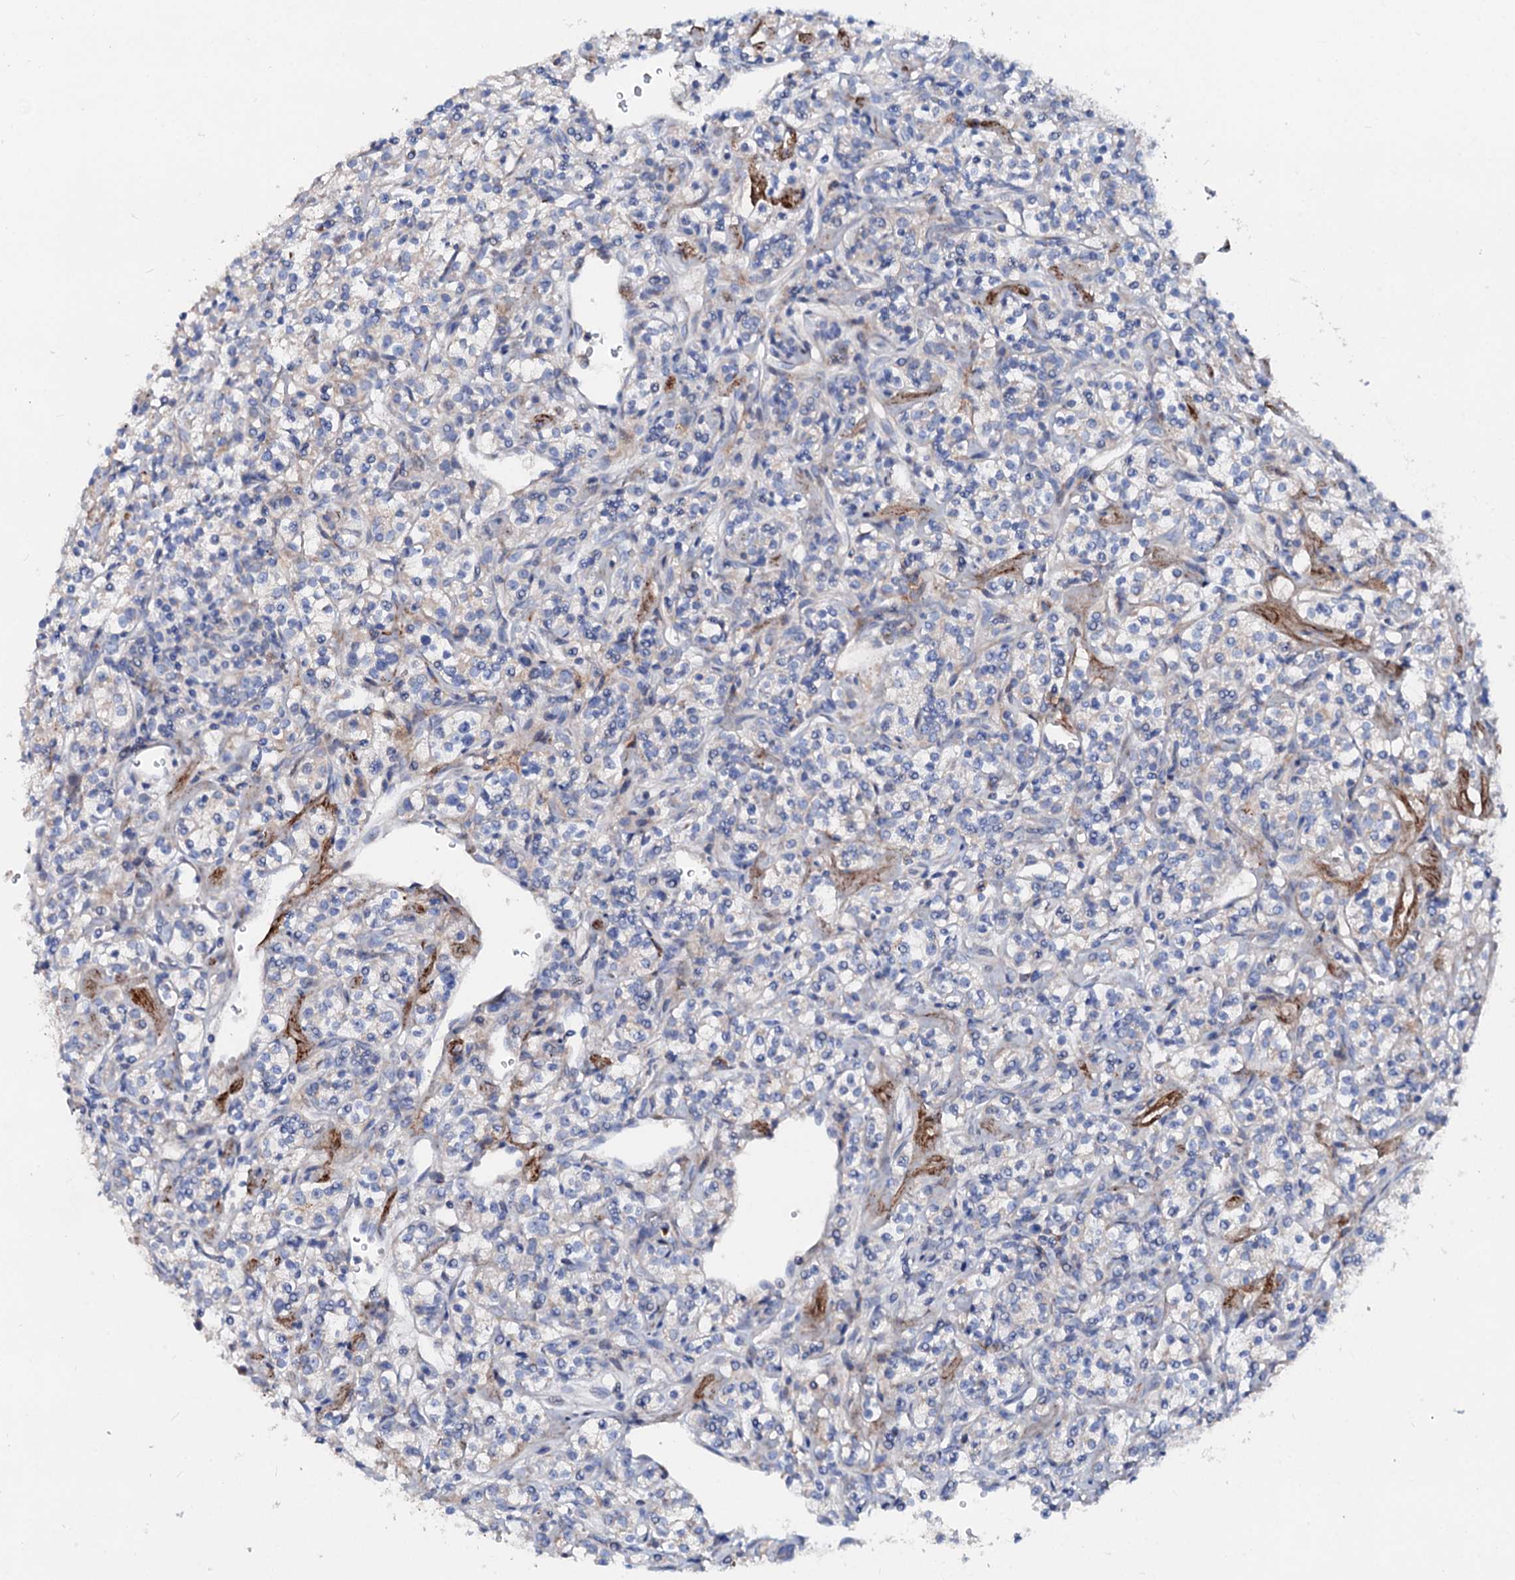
{"staining": {"intensity": "negative", "quantity": "none", "location": "none"}, "tissue": "renal cancer", "cell_type": "Tumor cells", "image_type": "cancer", "snomed": [{"axis": "morphology", "description": "Adenocarcinoma, NOS"}, {"axis": "topography", "description": "Kidney"}], "caption": "The photomicrograph displays no significant staining in tumor cells of renal cancer (adenocarcinoma). (DAB (3,3'-diaminobenzidine) immunohistochemistry (IHC) with hematoxylin counter stain).", "gene": "SLC10A7", "patient": {"sex": "male", "age": 77}}